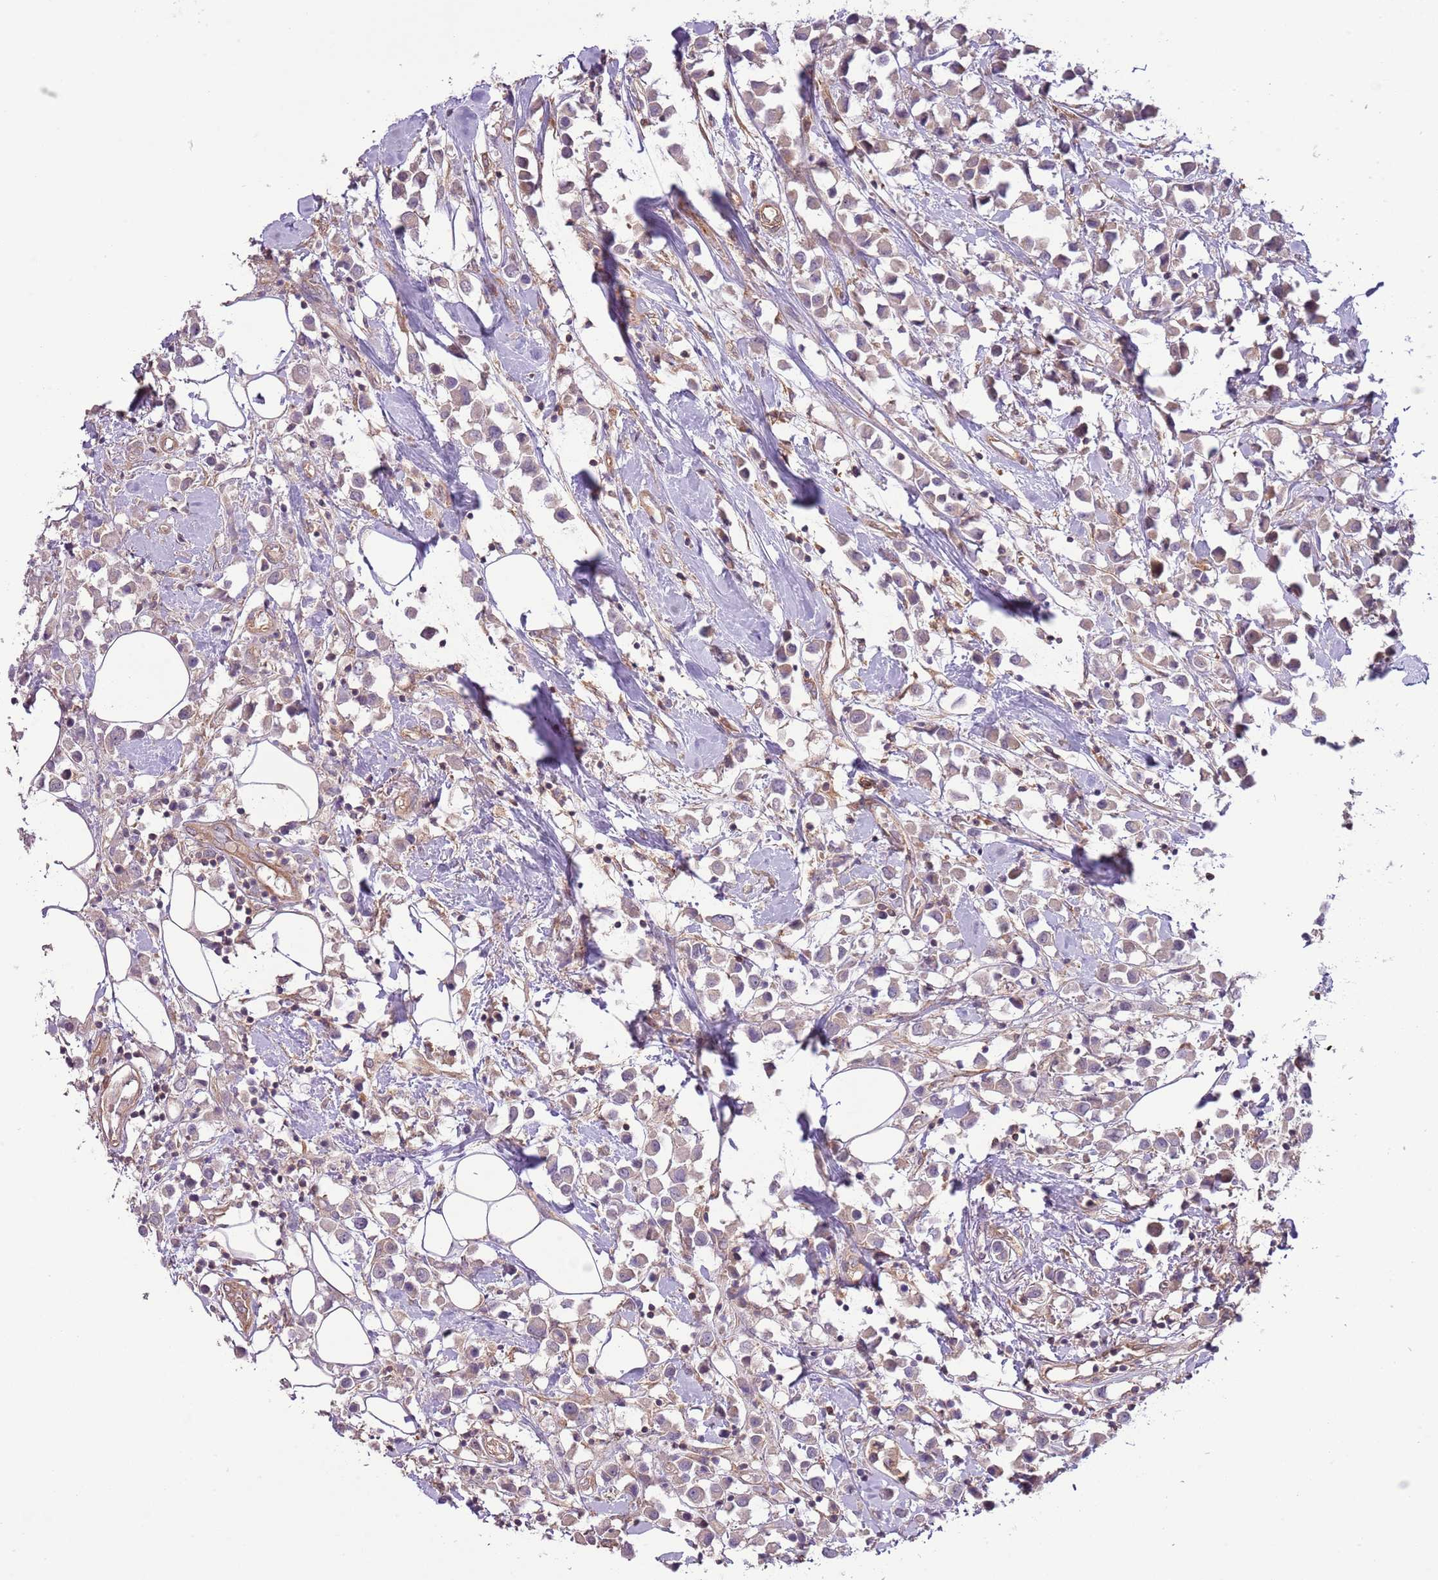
{"staining": {"intensity": "weak", "quantity": "25%-75%", "location": "cytoplasmic/membranous"}, "tissue": "breast cancer", "cell_type": "Tumor cells", "image_type": "cancer", "snomed": [{"axis": "morphology", "description": "Duct carcinoma"}, {"axis": "topography", "description": "Breast"}], "caption": "Weak cytoplasmic/membranous protein staining is identified in about 25%-75% of tumor cells in invasive ductal carcinoma (breast). (Stains: DAB in brown, nuclei in blue, Microscopy: brightfield microscopy at high magnification).", "gene": "LPIN2", "patient": {"sex": "female", "age": 61}}